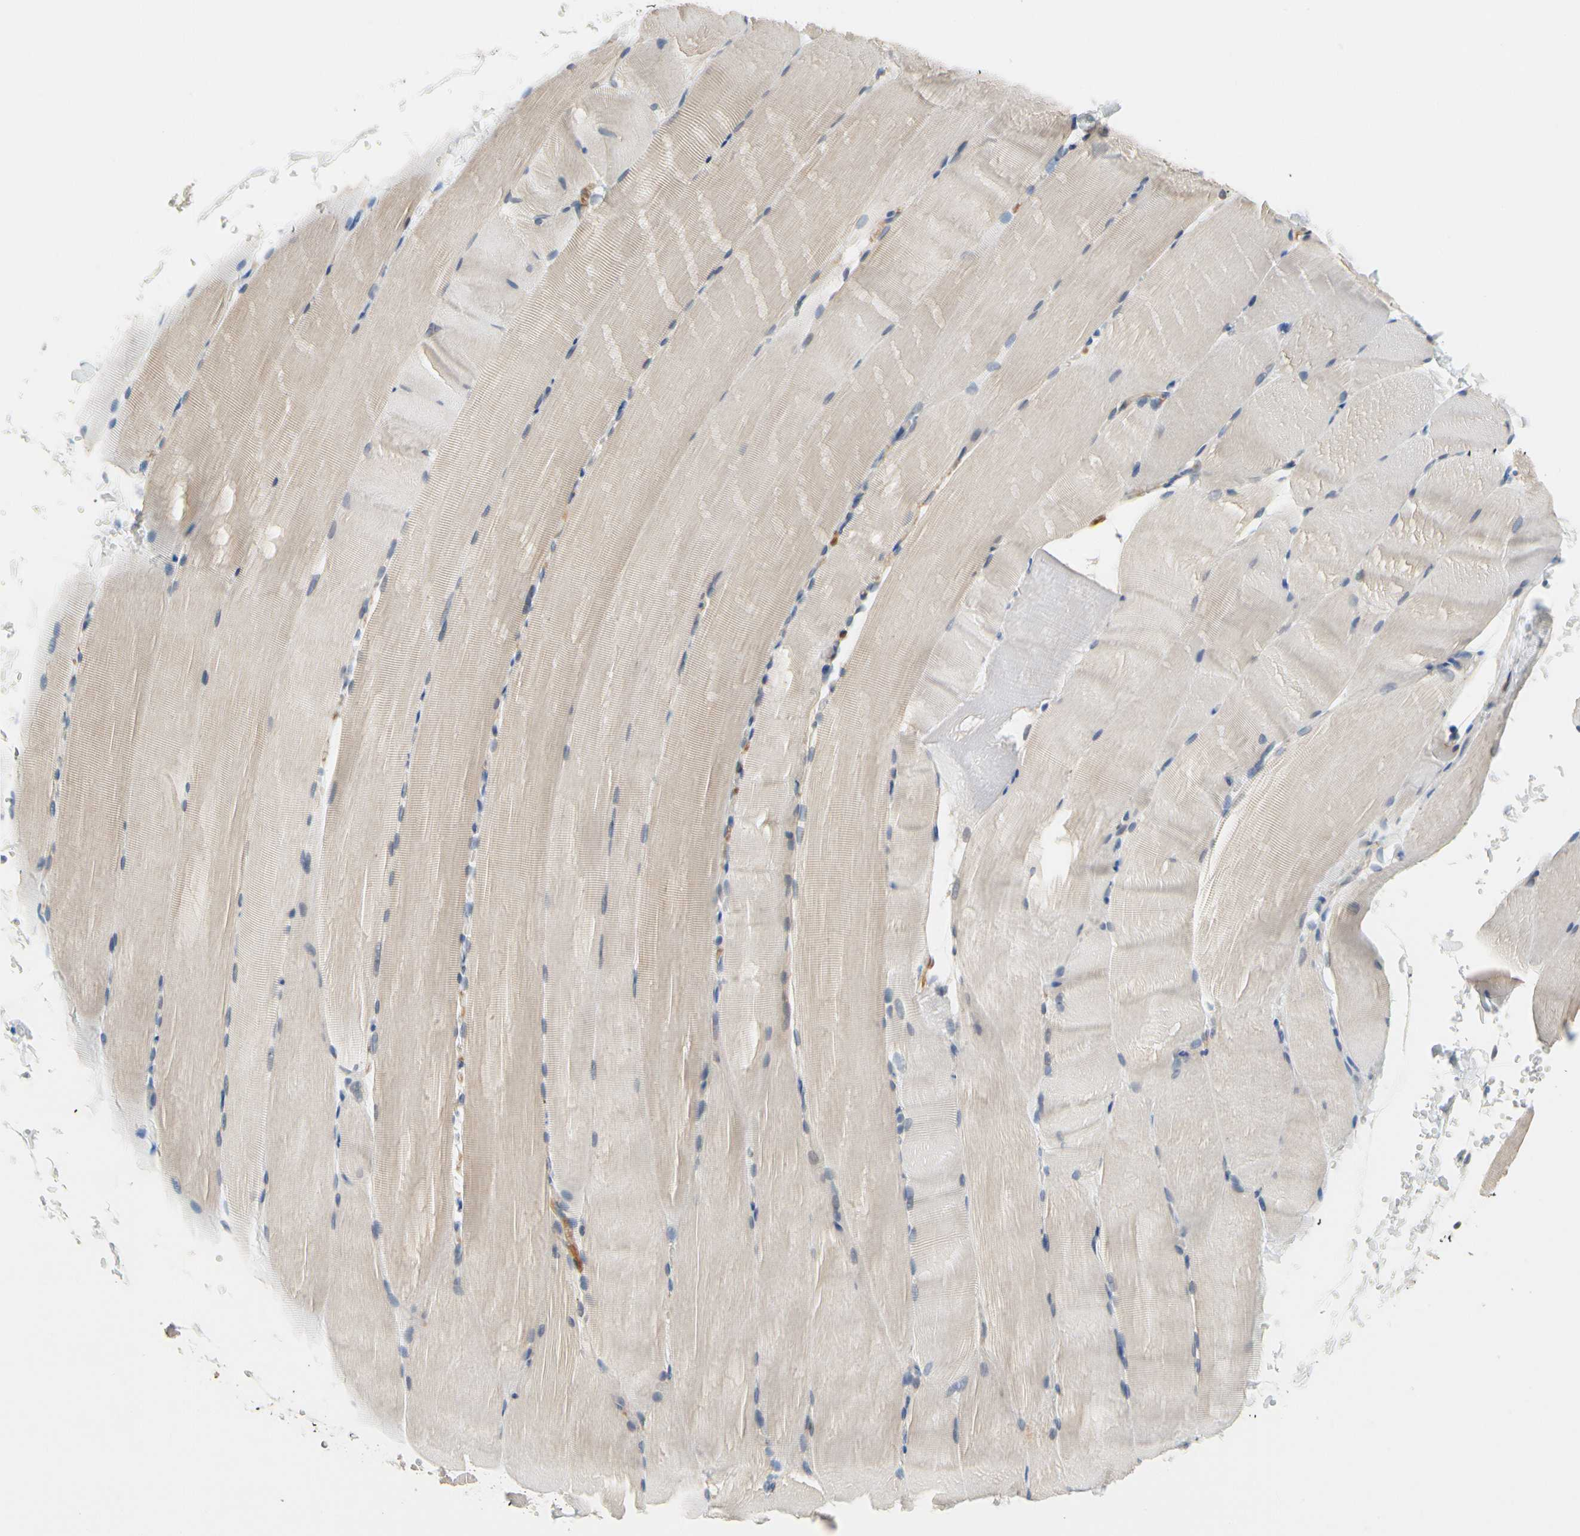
{"staining": {"intensity": "weak", "quantity": "25%-75%", "location": "cytoplasmic/membranous"}, "tissue": "skeletal muscle", "cell_type": "Myocytes", "image_type": "normal", "snomed": [{"axis": "morphology", "description": "Normal tissue, NOS"}, {"axis": "topography", "description": "Skeletal muscle"}, {"axis": "topography", "description": "Parathyroid gland"}], "caption": "Protein analysis of benign skeletal muscle demonstrates weak cytoplasmic/membranous expression in approximately 25%-75% of myocytes.", "gene": "CNDP1", "patient": {"sex": "female", "age": 37}}